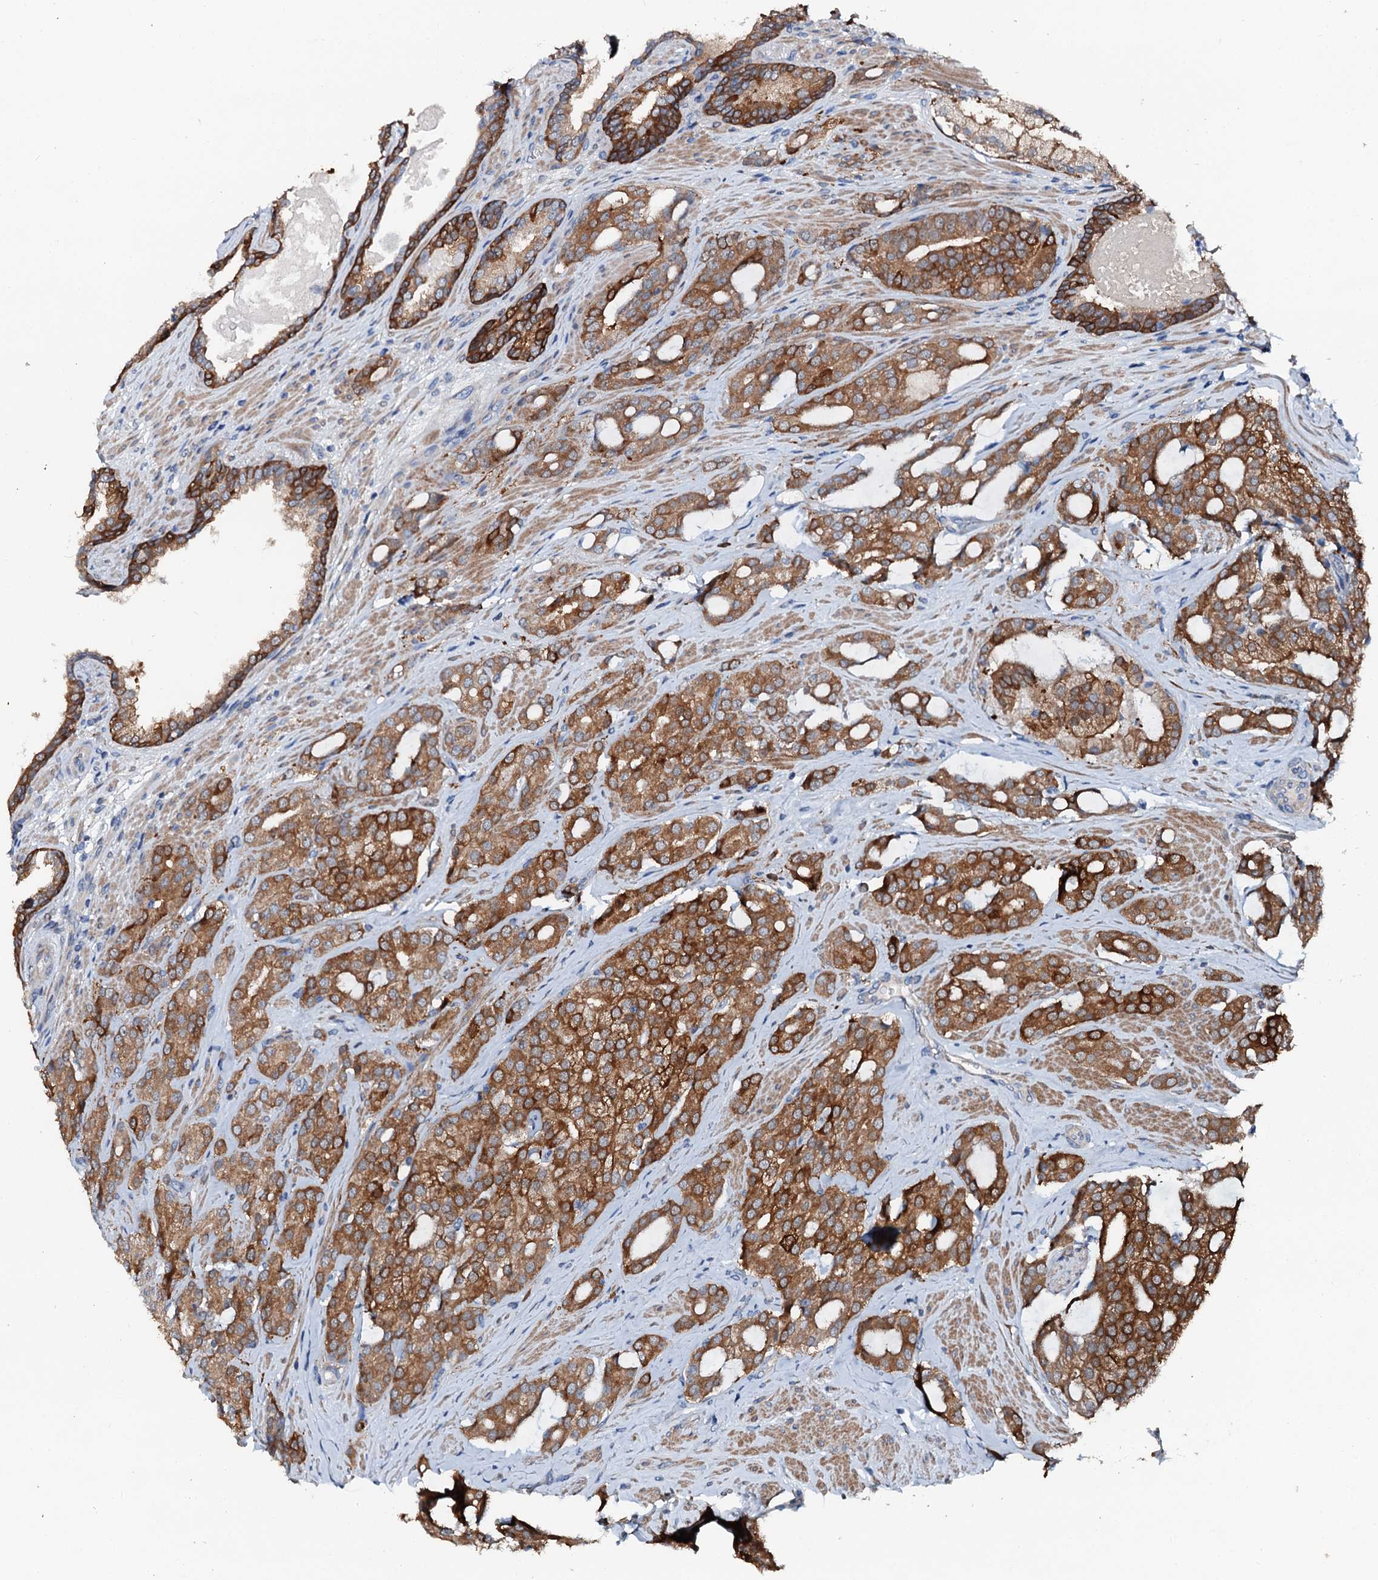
{"staining": {"intensity": "moderate", "quantity": ">75%", "location": "cytoplasmic/membranous"}, "tissue": "prostate cancer", "cell_type": "Tumor cells", "image_type": "cancer", "snomed": [{"axis": "morphology", "description": "Adenocarcinoma, High grade"}, {"axis": "topography", "description": "Prostate"}], "caption": "High-magnification brightfield microscopy of high-grade adenocarcinoma (prostate) stained with DAB (brown) and counterstained with hematoxylin (blue). tumor cells exhibit moderate cytoplasmic/membranous expression is identified in approximately>75% of cells.", "gene": "GFOD2", "patient": {"sex": "male", "age": 63}}